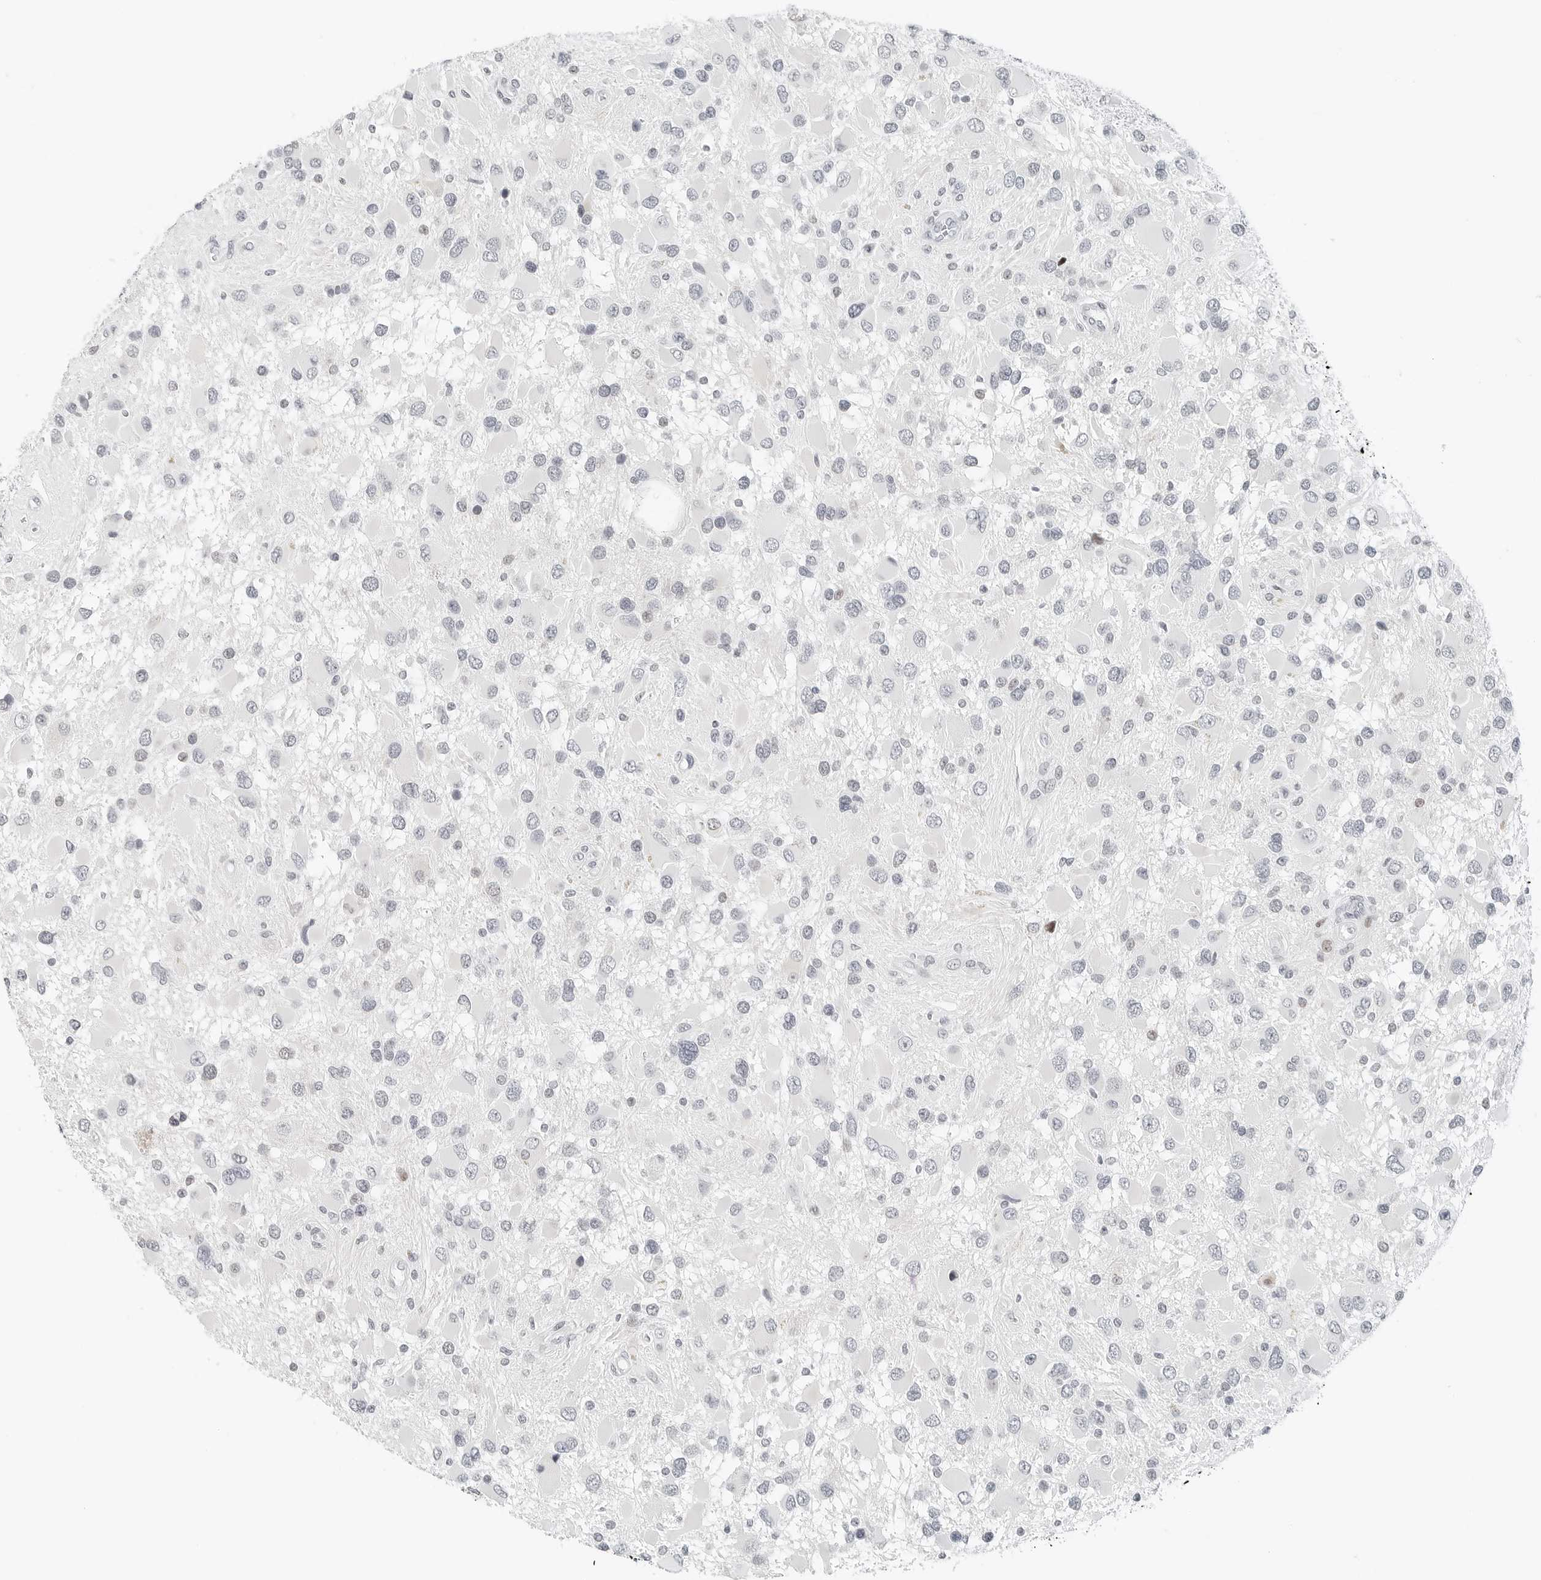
{"staining": {"intensity": "negative", "quantity": "none", "location": "none"}, "tissue": "glioma", "cell_type": "Tumor cells", "image_type": "cancer", "snomed": [{"axis": "morphology", "description": "Glioma, malignant, High grade"}, {"axis": "topography", "description": "Brain"}], "caption": "The histopathology image reveals no significant positivity in tumor cells of glioma.", "gene": "NTMT2", "patient": {"sex": "male", "age": 53}}